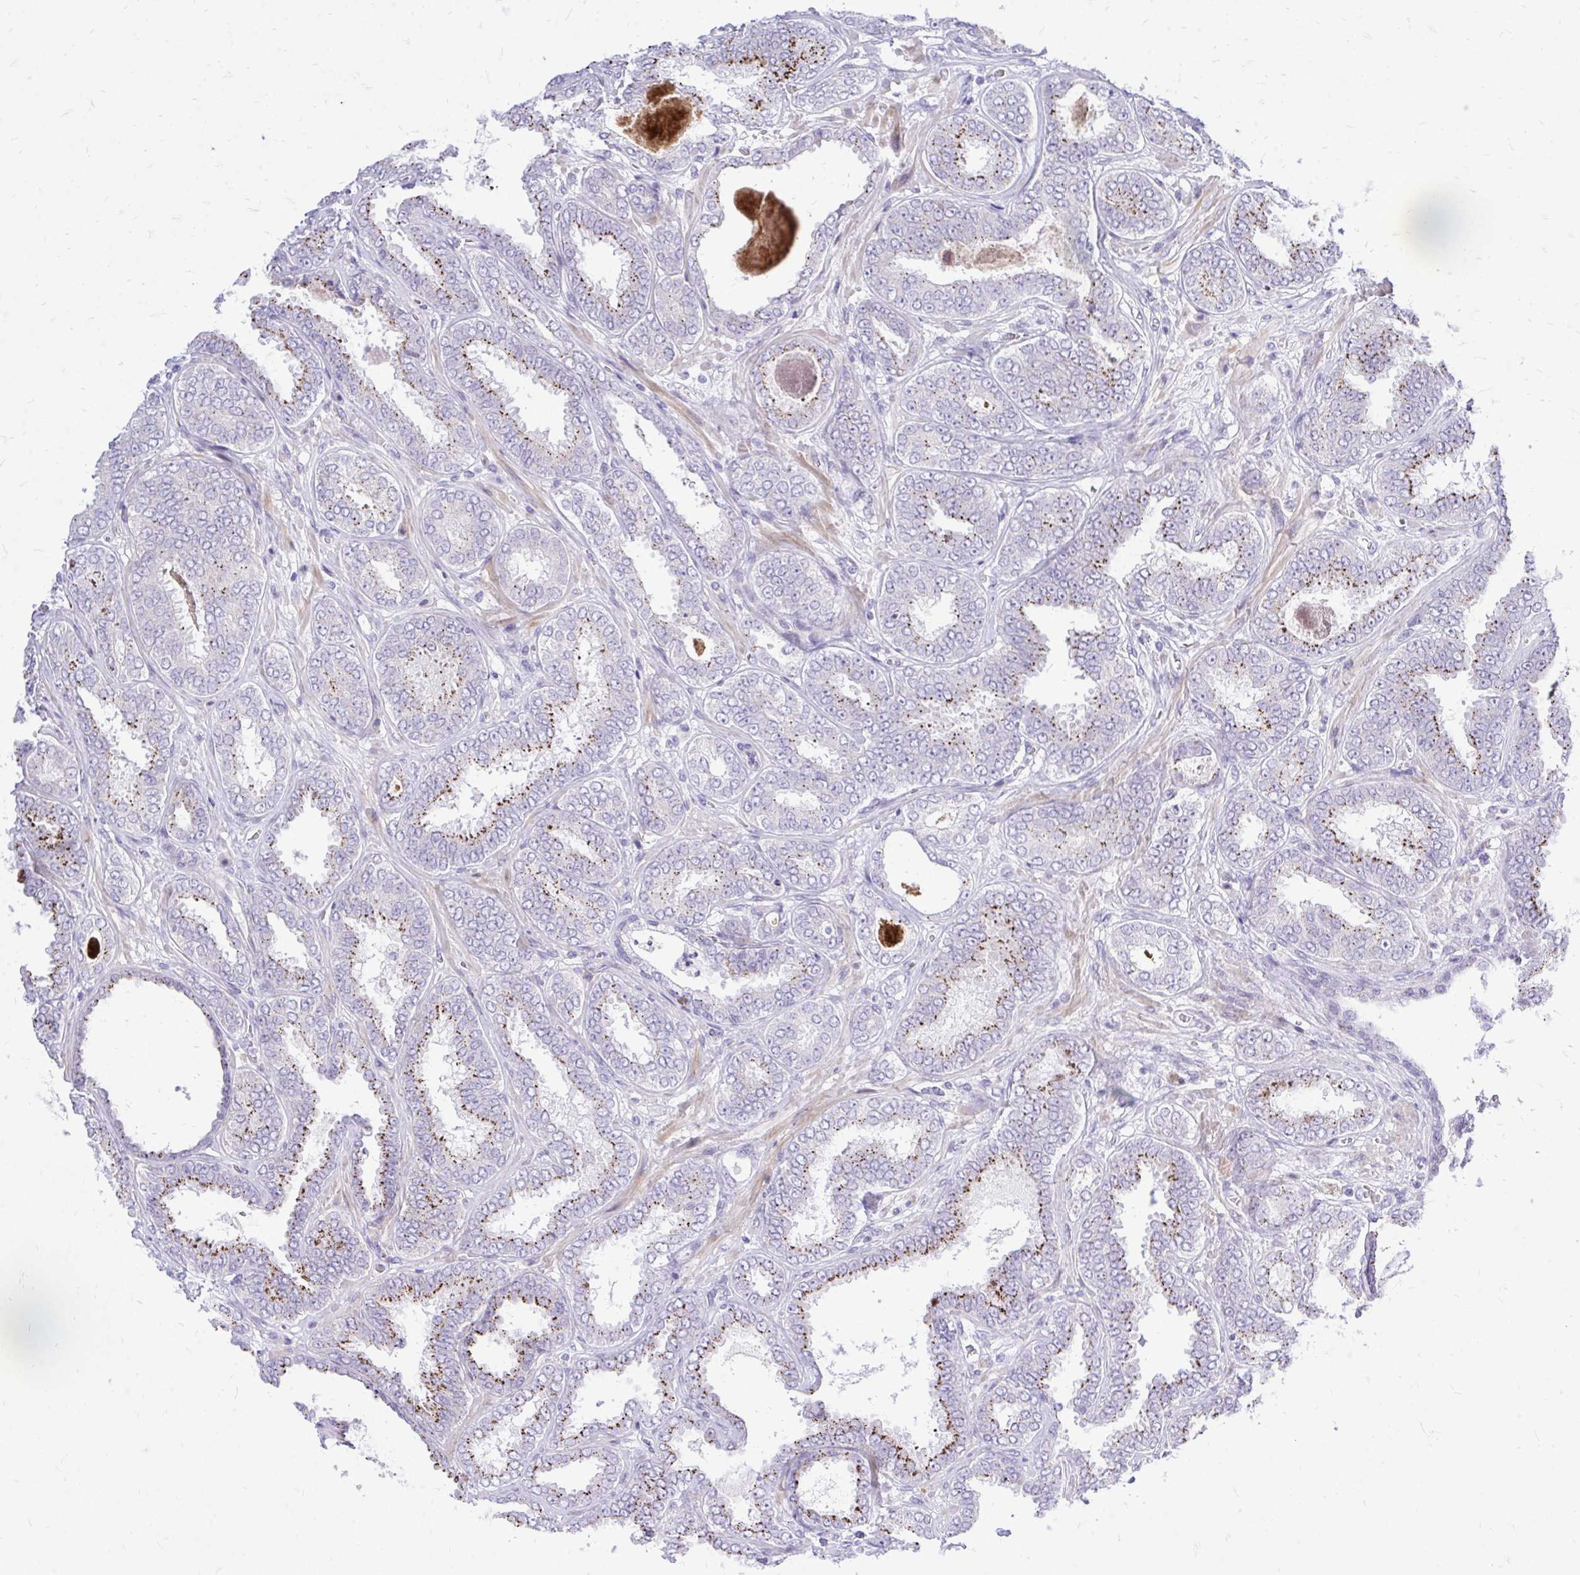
{"staining": {"intensity": "moderate", "quantity": "25%-75%", "location": "cytoplasmic/membranous"}, "tissue": "prostate cancer", "cell_type": "Tumor cells", "image_type": "cancer", "snomed": [{"axis": "morphology", "description": "Adenocarcinoma, High grade"}, {"axis": "topography", "description": "Prostate"}], "caption": "Approximately 25%-75% of tumor cells in prostate cancer (high-grade adenocarcinoma) display moderate cytoplasmic/membranous protein expression as visualized by brown immunohistochemical staining.", "gene": "GABRA1", "patient": {"sex": "male", "age": 72}}